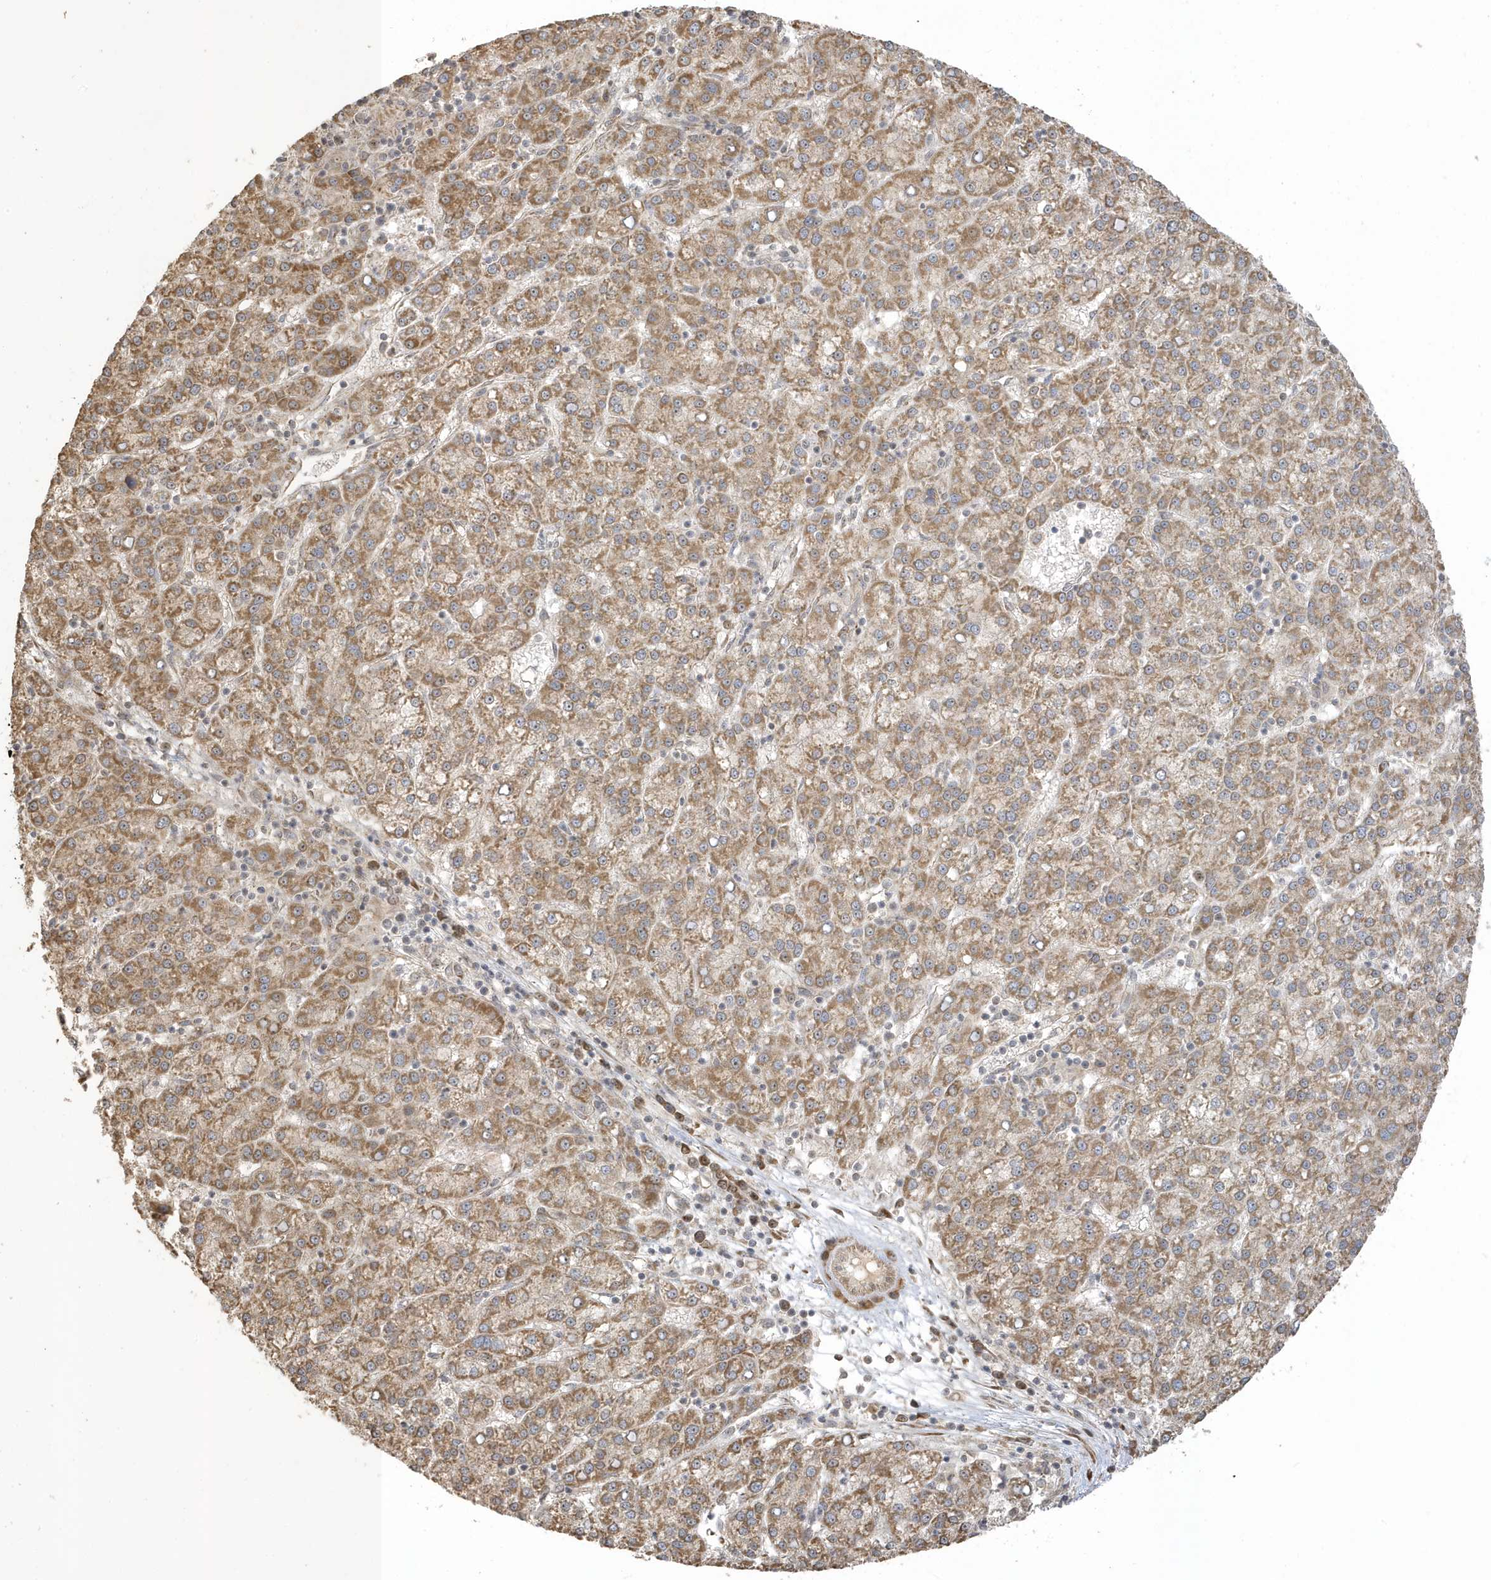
{"staining": {"intensity": "moderate", "quantity": ">75%", "location": "cytoplasmic/membranous"}, "tissue": "liver cancer", "cell_type": "Tumor cells", "image_type": "cancer", "snomed": [{"axis": "morphology", "description": "Carcinoma, Hepatocellular, NOS"}, {"axis": "topography", "description": "Liver"}], "caption": "Immunohistochemistry (IHC) micrograph of neoplastic tissue: human liver cancer stained using immunohistochemistry (IHC) reveals medium levels of moderate protein expression localized specifically in the cytoplasmic/membranous of tumor cells, appearing as a cytoplasmic/membranous brown color.", "gene": "ECM2", "patient": {"sex": "female", "age": 58}}